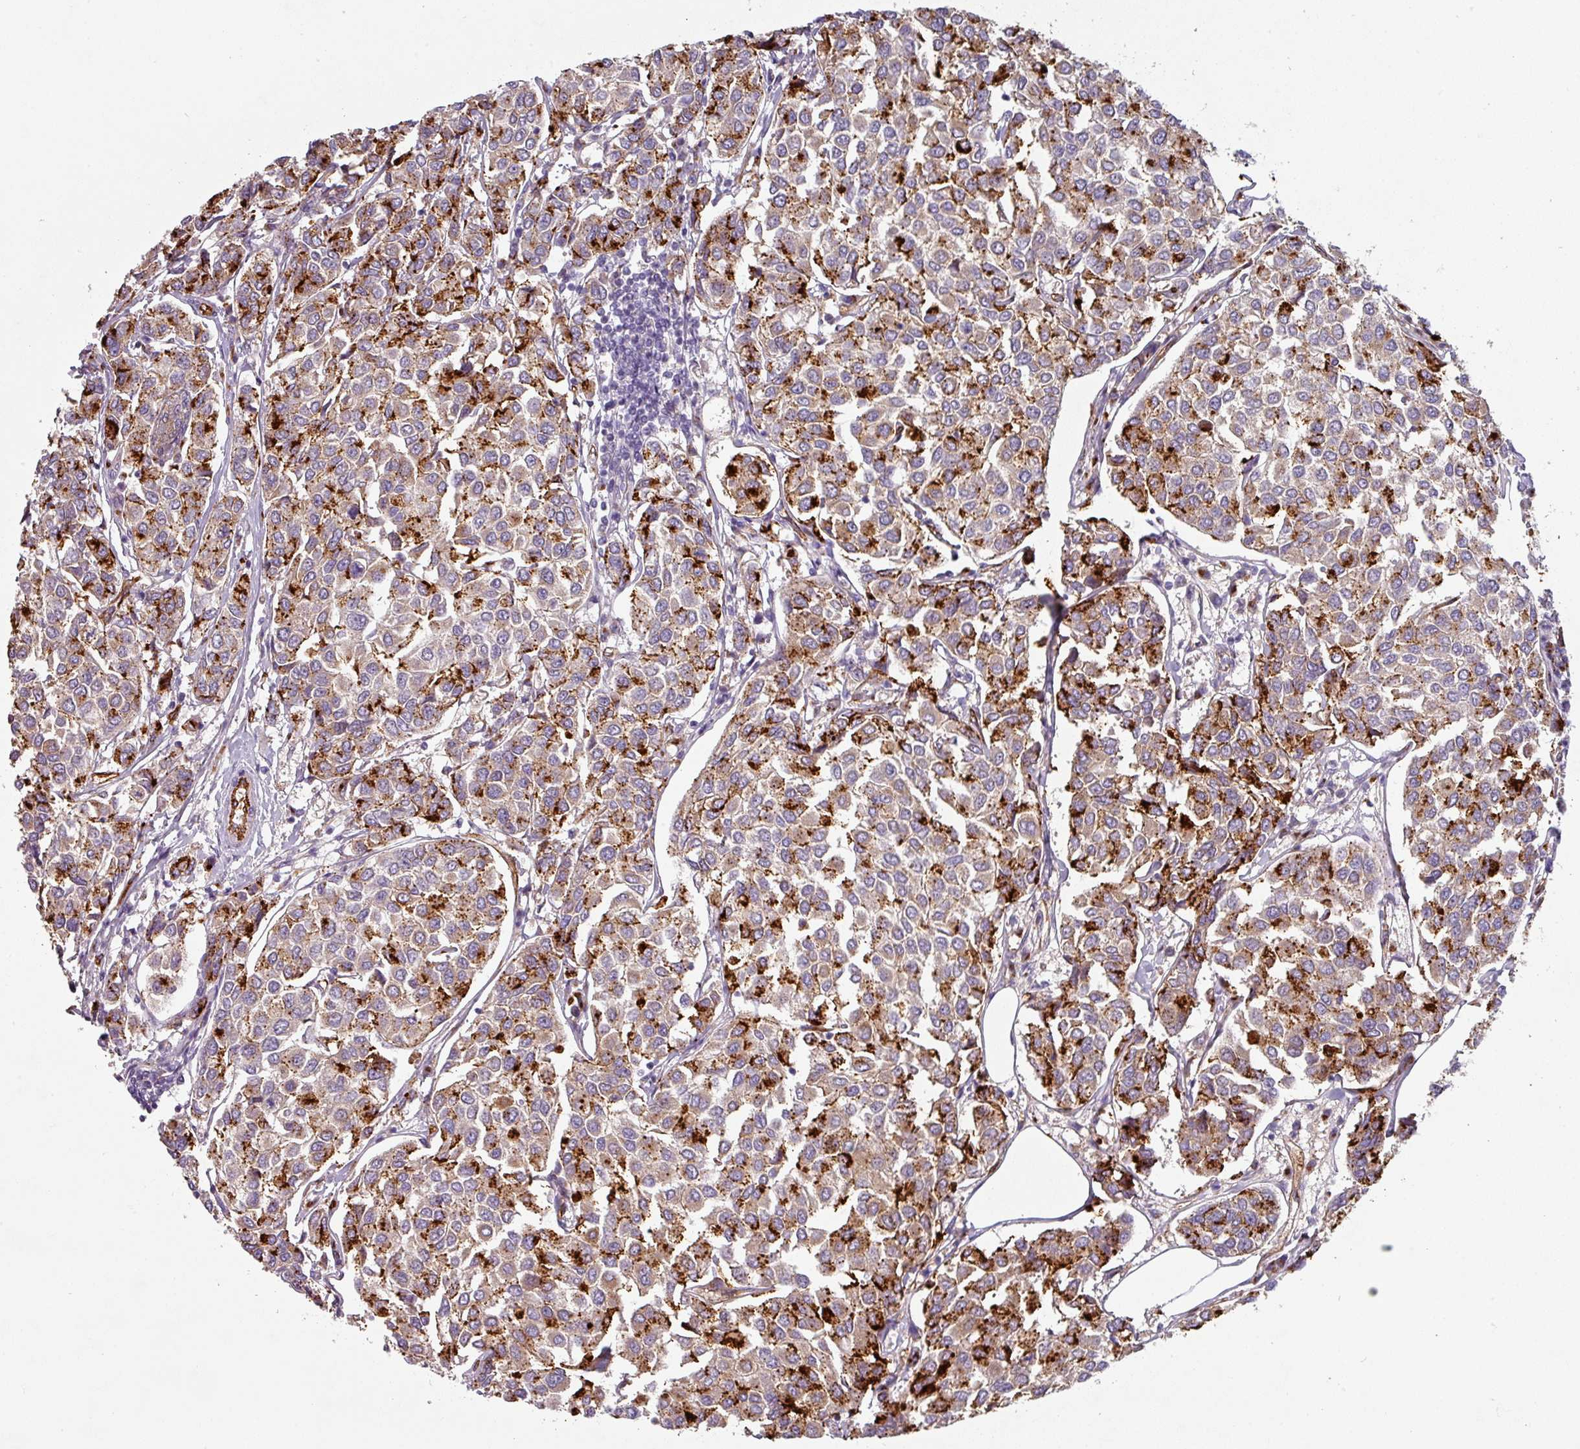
{"staining": {"intensity": "strong", "quantity": ">75%", "location": "cytoplasmic/membranous"}, "tissue": "breast cancer", "cell_type": "Tumor cells", "image_type": "cancer", "snomed": [{"axis": "morphology", "description": "Duct carcinoma"}, {"axis": "topography", "description": "Breast"}], "caption": "Approximately >75% of tumor cells in human breast cancer reveal strong cytoplasmic/membranous protein positivity as visualized by brown immunohistochemical staining.", "gene": "PRODH2", "patient": {"sex": "female", "age": 55}}